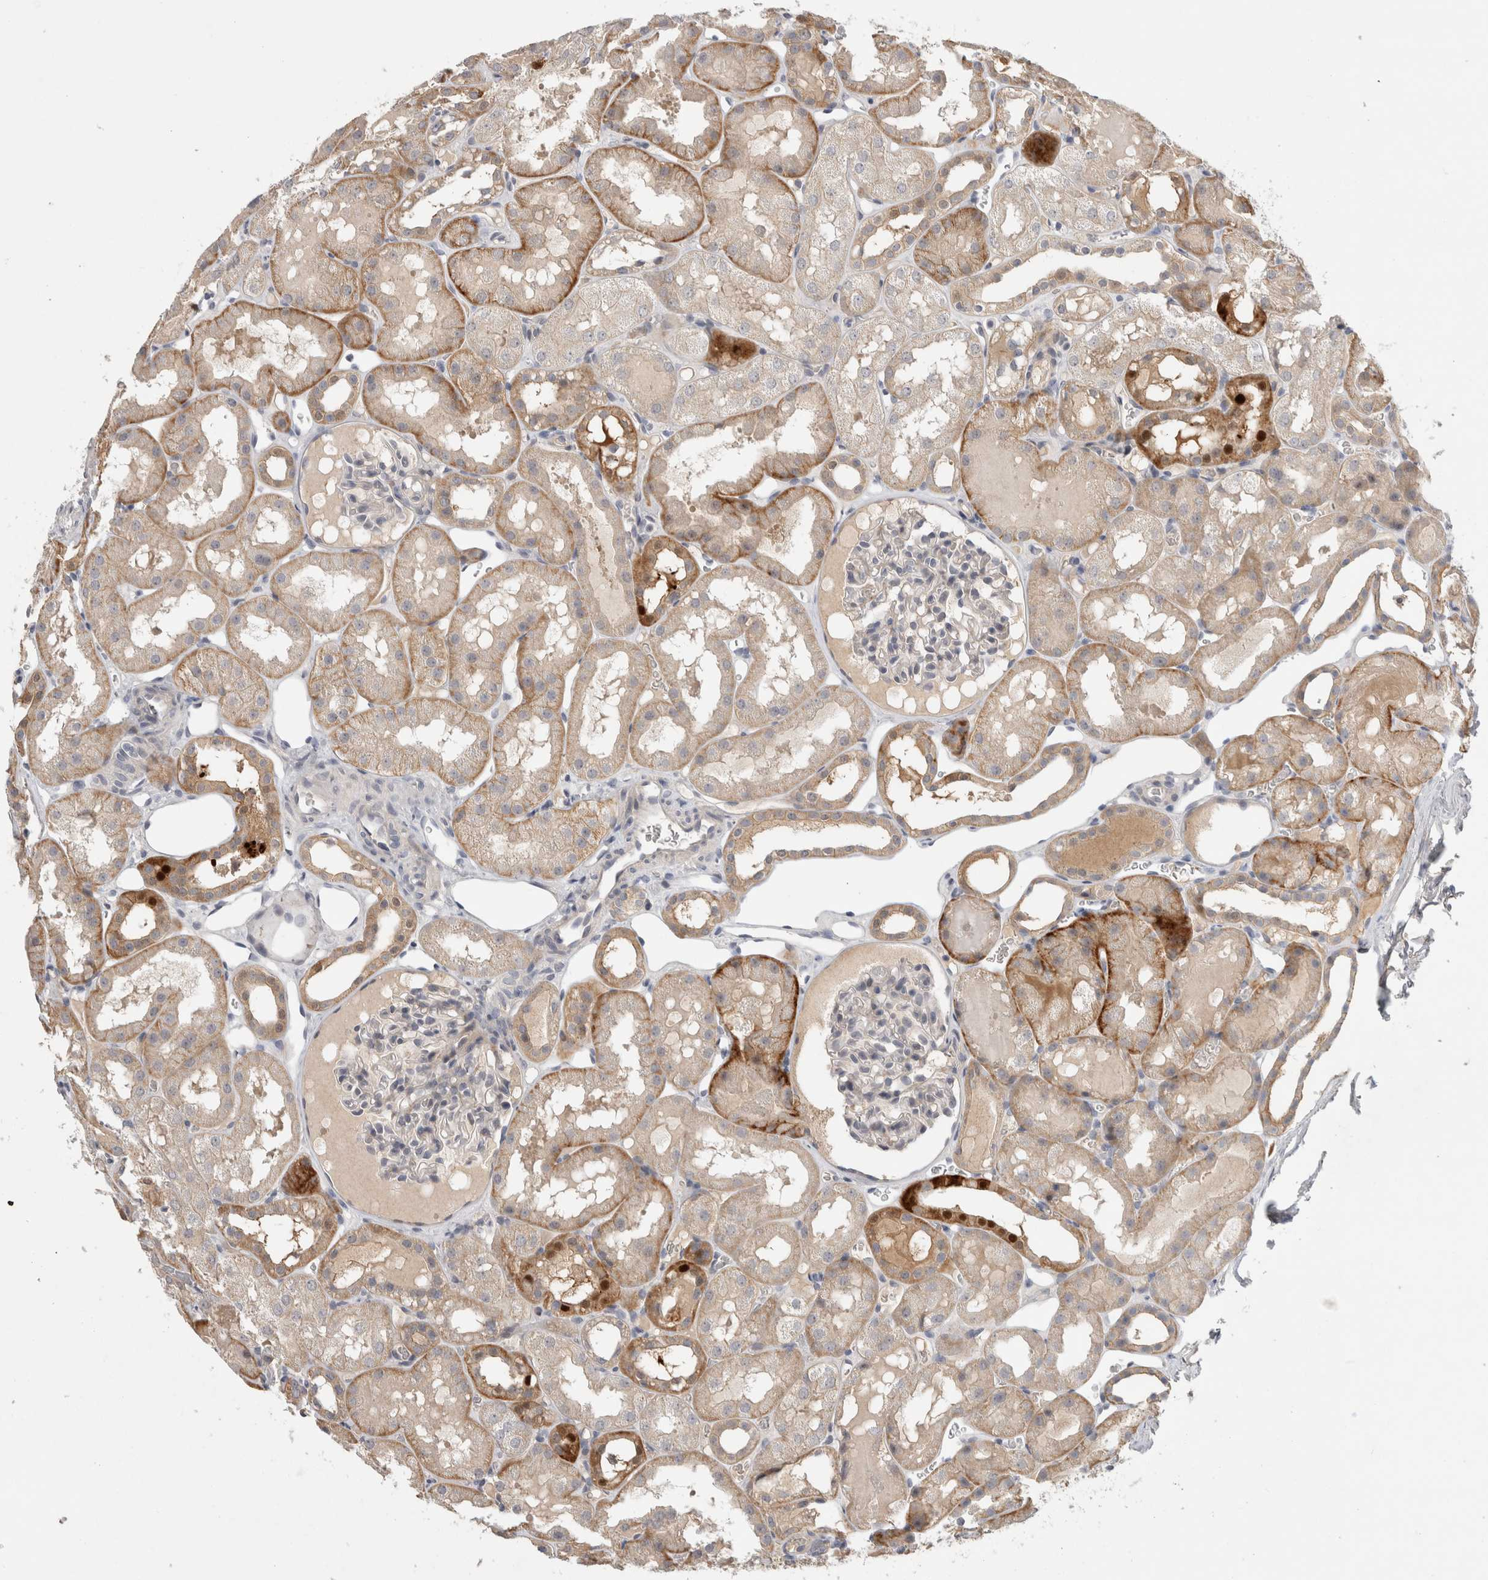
{"staining": {"intensity": "negative", "quantity": "none", "location": "none"}, "tissue": "kidney", "cell_type": "Cells in glomeruli", "image_type": "normal", "snomed": [{"axis": "morphology", "description": "Normal tissue, NOS"}, {"axis": "topography", "description": "Kidney"}, {"axis": "topography", "description": "Urinary bladder"}], "caption": "Image shows no significant protein staining in cells in glomeruli of unremarkable kidney. (Immunohistochemistry (ihc), brightfield microscopy, high magnification).", "gene": "CERS3", "patient": {"sex": "male", "age": 16}}